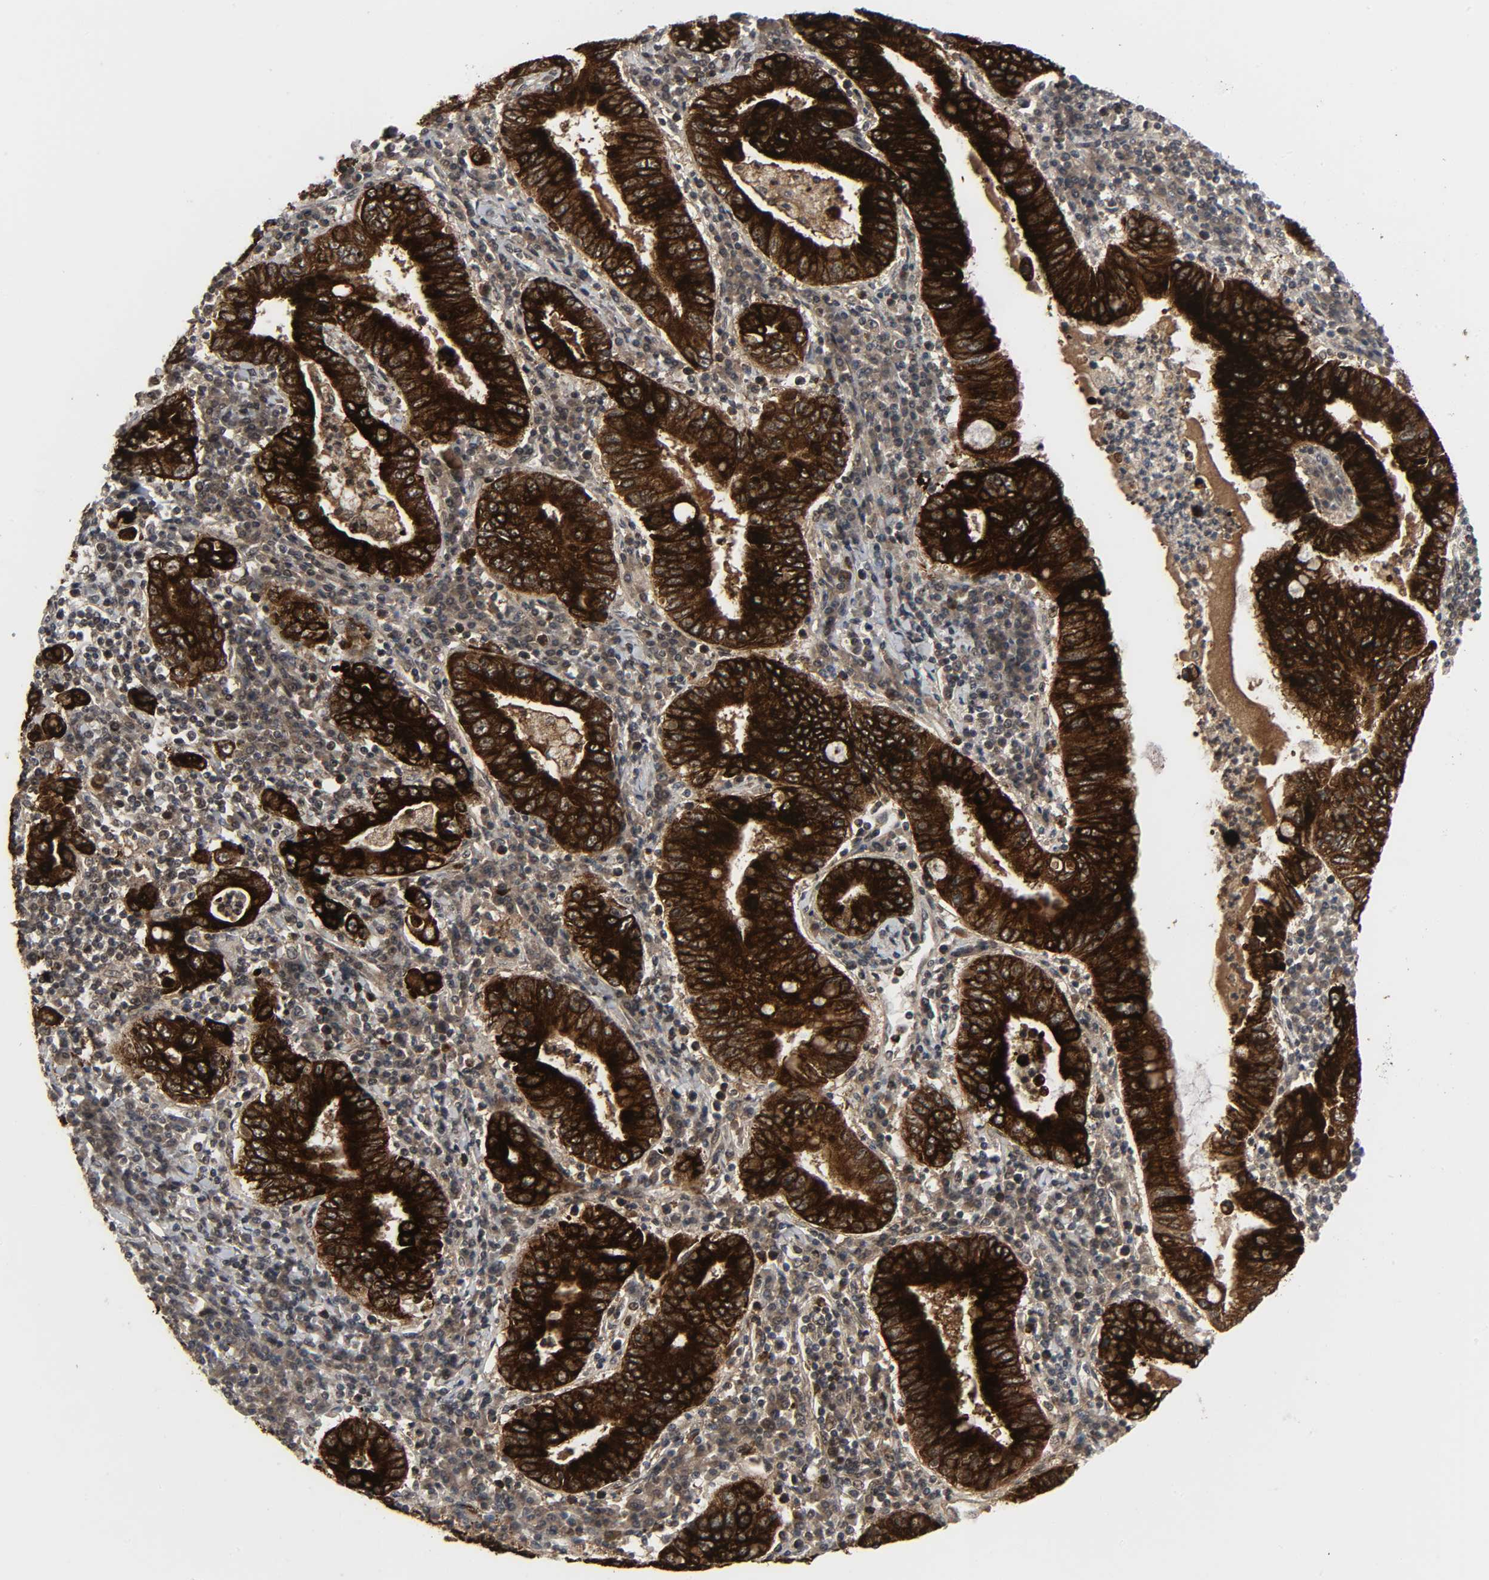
{"staining": {"intensity": "strong", "quantity": ">75%", "location": "cytoplasmic/membranous"}, "tissue": "stomach cancer", "cell_type": "Tumor cells", "image_type": "cancer", "snomed": [{"axis": "morphology", "description": "Normal tissue, NOS"}, {"axis": "morphology", "description": "Adenocarcinoma, NOS"}, {"axis": "topography", "description": "Esophagus"}, {"axis": "topography", "description": "Stomach, upper"}, {"axis": "topography", "description": "Peripheral nerve tissue"}], "caption": "Immunohistochemical staining of human stomach cancer (adenocarcinoma) demonstrates strong cytoplasmic/membranous protein positivity in about >75% of tumor cells.", "gene": "MUC1", "patient": {"sex": "male", "age": 62}}